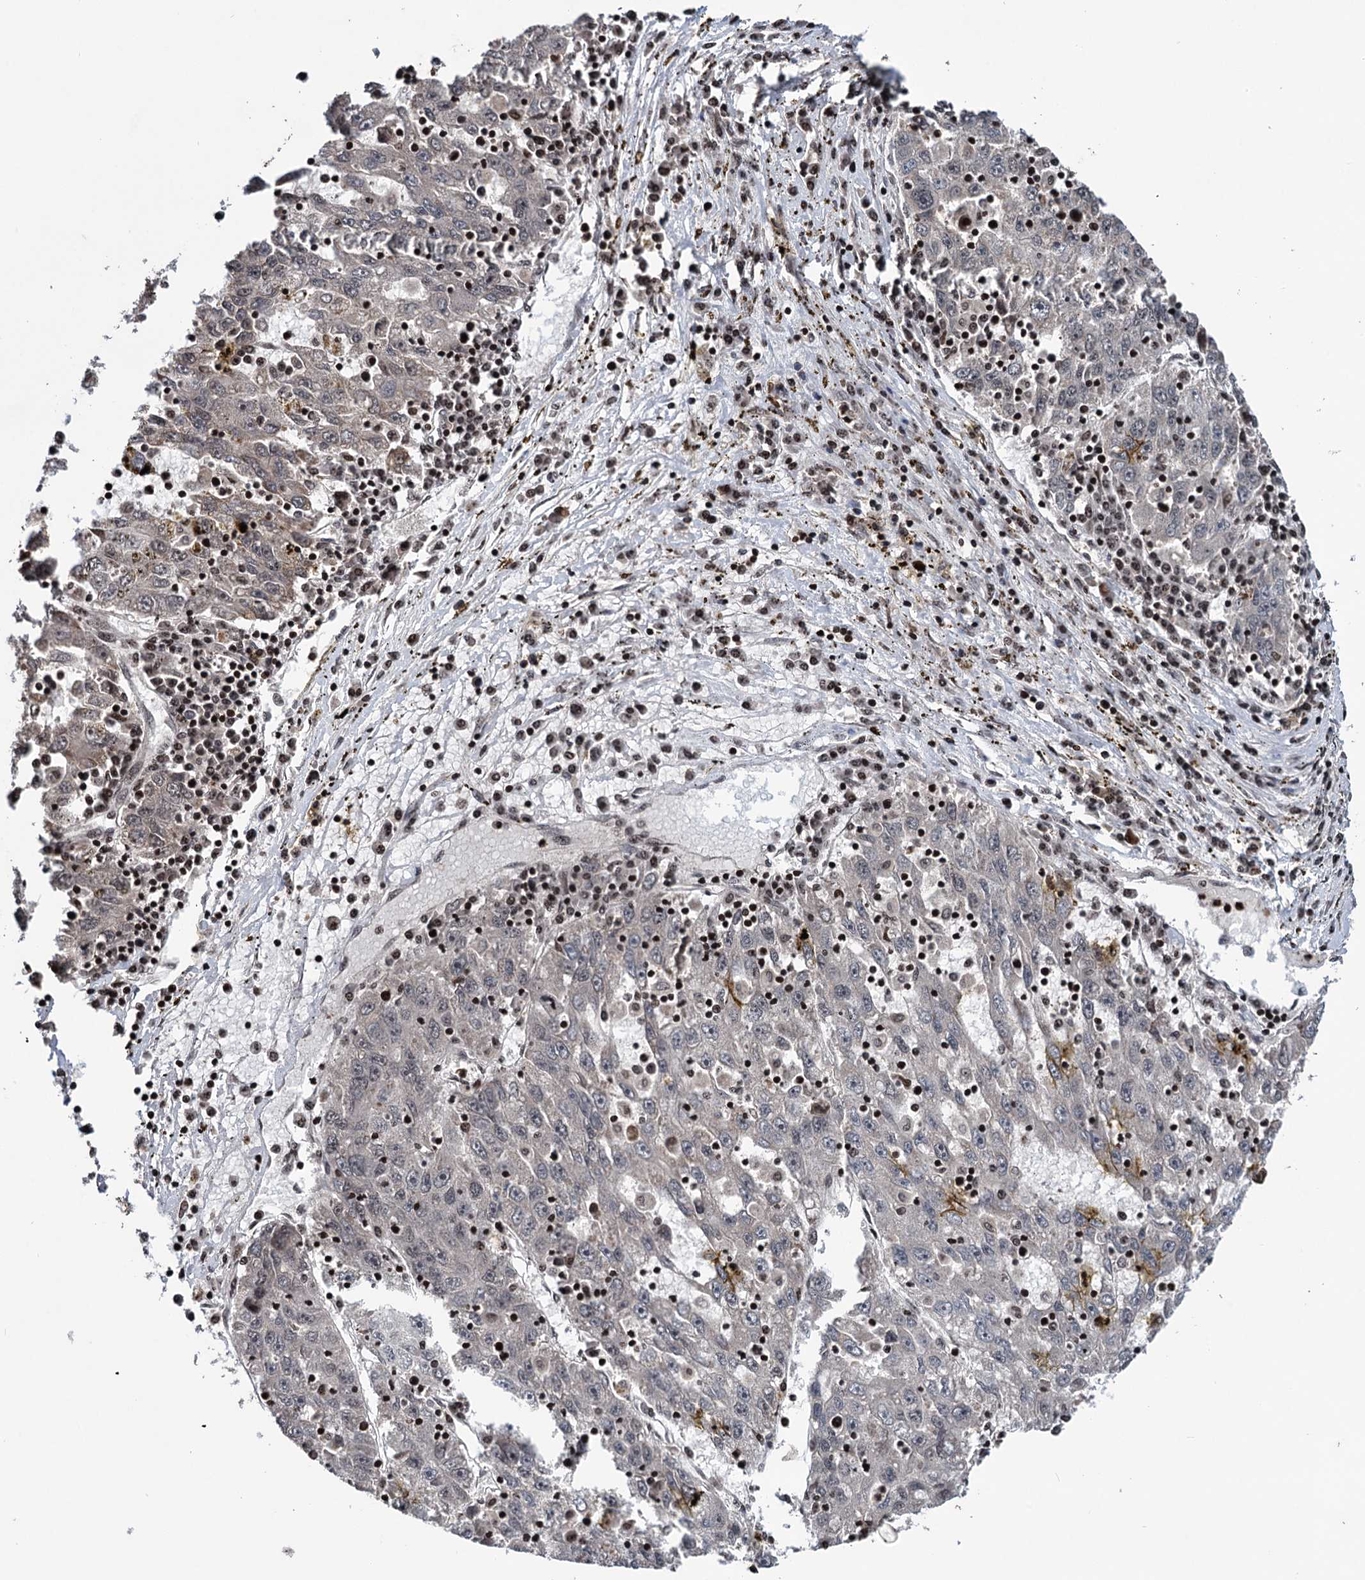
{"staining": {"intensity": "negative", "quantity": "none", "location": "none"}, "tissue": "liver cancer", "cell_type": "Tumor cells", "image_type": "cancer", "snomed": [{"axis": "morphology", "description": "Carcinoma, Hepatocellular, NOS"}, {"axis": "topography", "description": "Liver"}], "caption": "Immunohistochemistry histopathology image of liver cancer stained for a protein (brown), which displays no expression in tumor cells.", "gene": "EYA4", "patient": {"sex": "male", "age": 49}}